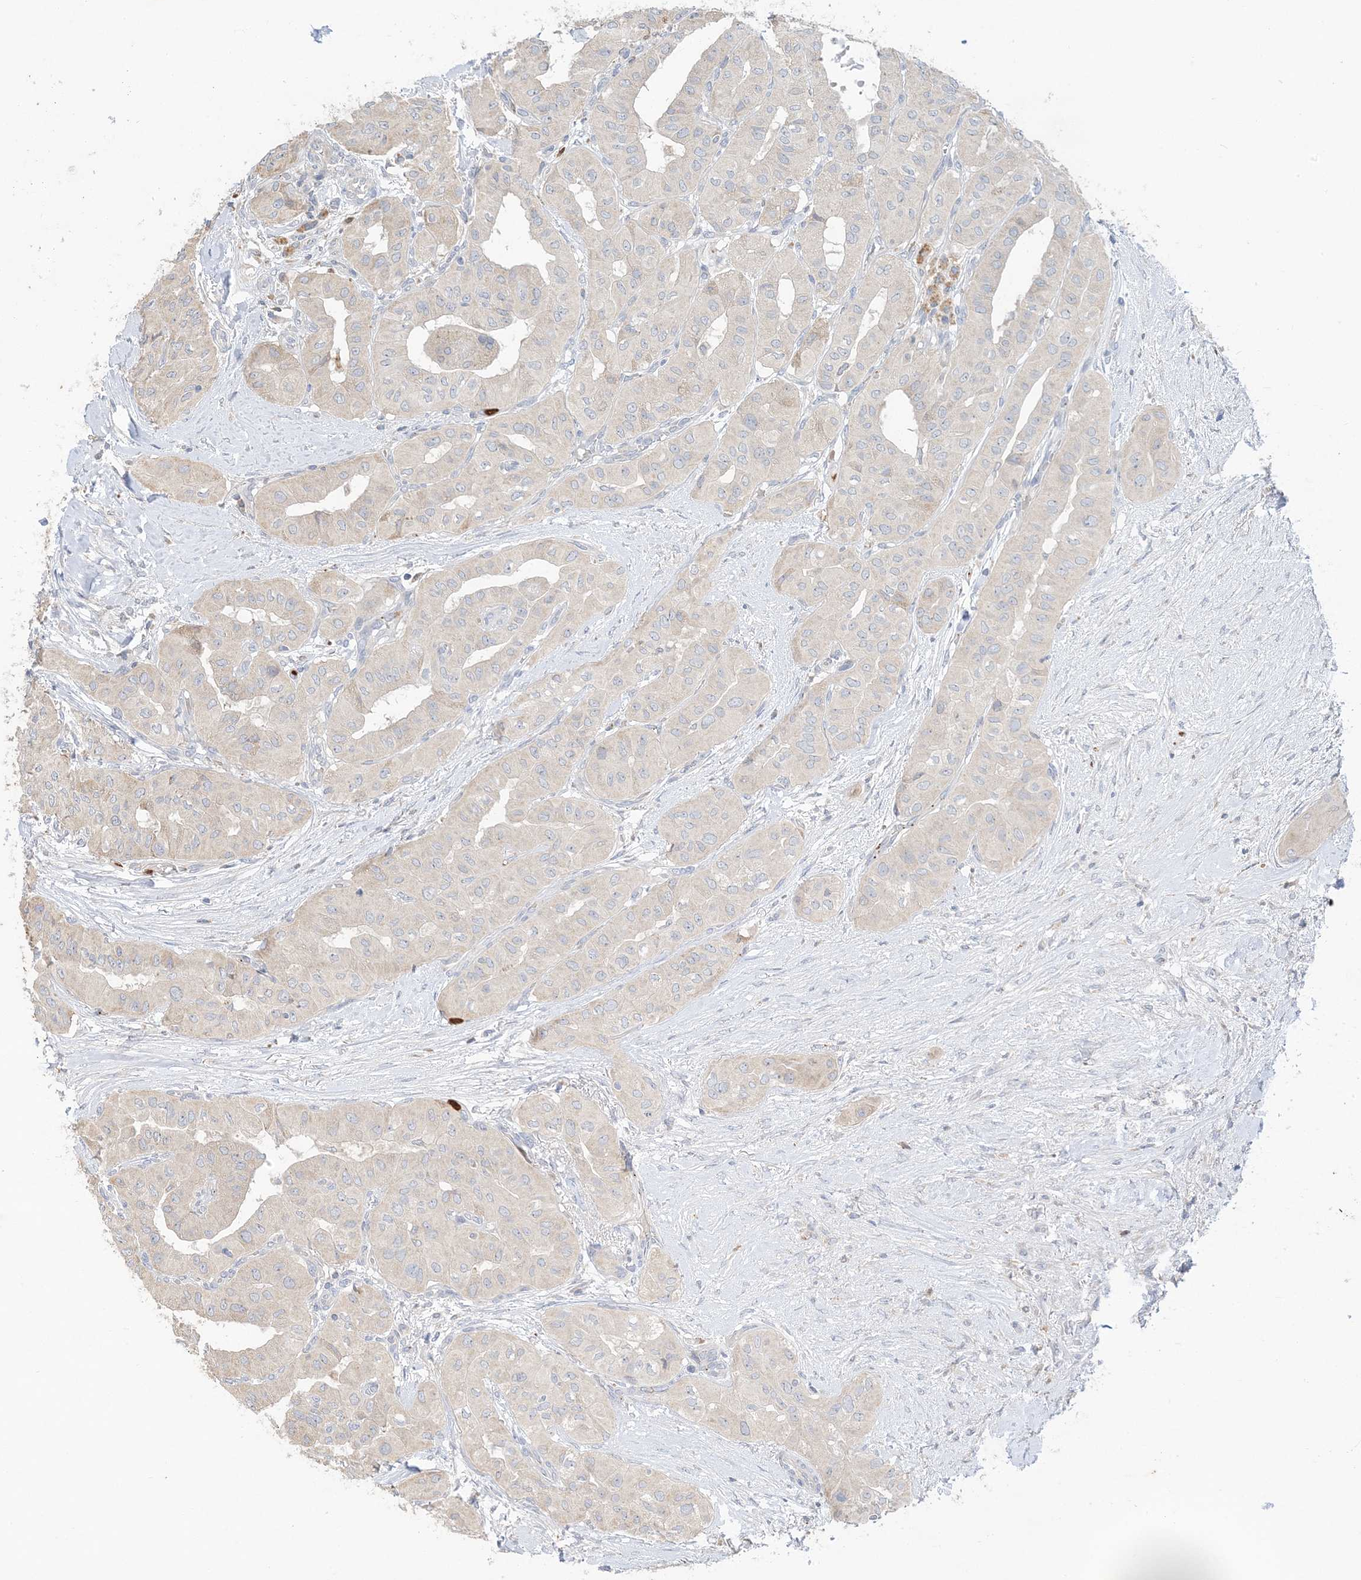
{"staining": {"intensity": "negative", "quantity": "none", "location": "none"}, "tissue": "thyroid cancer", "cell_type": "Tumor cells", "image_type": "cancer", "snomed": [{"axis": "morphology", "description": "Papillary adenocarcinoma, NOS"}, {"axis": "topography", "description": "Thyroid gland"}], "caption": "An image of thyroid cancer (papillary adenocarcinoma) stained for a protein exhibits no brown staining in tumor cells.", "gene": "DPP9", "patient": {"sex": "female", "age": 59}}